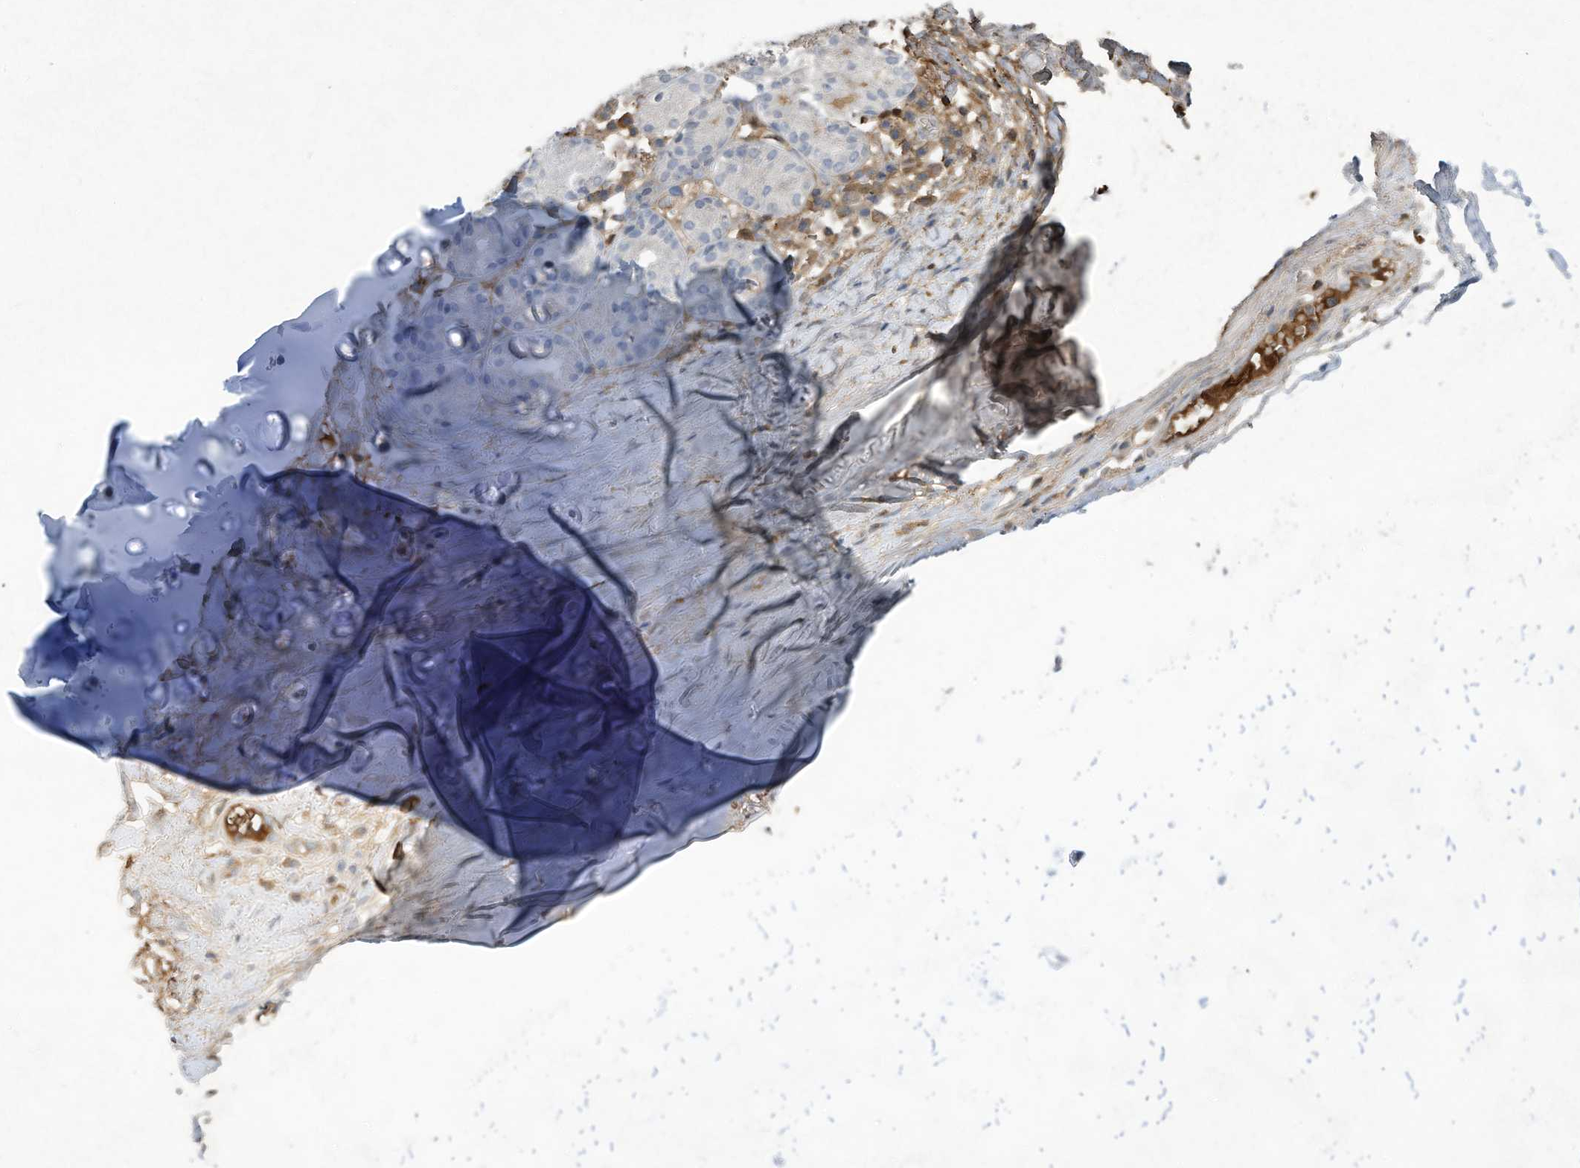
{"staining": {"intensity": "moderate", "quantity": "<25%", "location": "cytoplasmic/membranous"}, "tissue": "adipose tissue", "cell_type": "Adipocytes", "image_type": "normal", "snomed": [{"axis": "morphology", "description": "Normal tissue, NOS"}, {"axis": "morphology", "description": "Basal cell carcinoma"}, {"axis": "topography", "description": "Cartilage tissue"}, {"axis": "topography", "description": "Nasopharynx"}, {"axis": "topography", "description": "Oral tissue"}], "caption": "A histopathology image showing moderate cytoplasmic/membranous expression in approximately <25% of adipocytes in benign adipose tissue, as visualized by brown immunohistochemical staining.", "gene": "HAS3", "patient": {"sex": "female", "age": 77}}